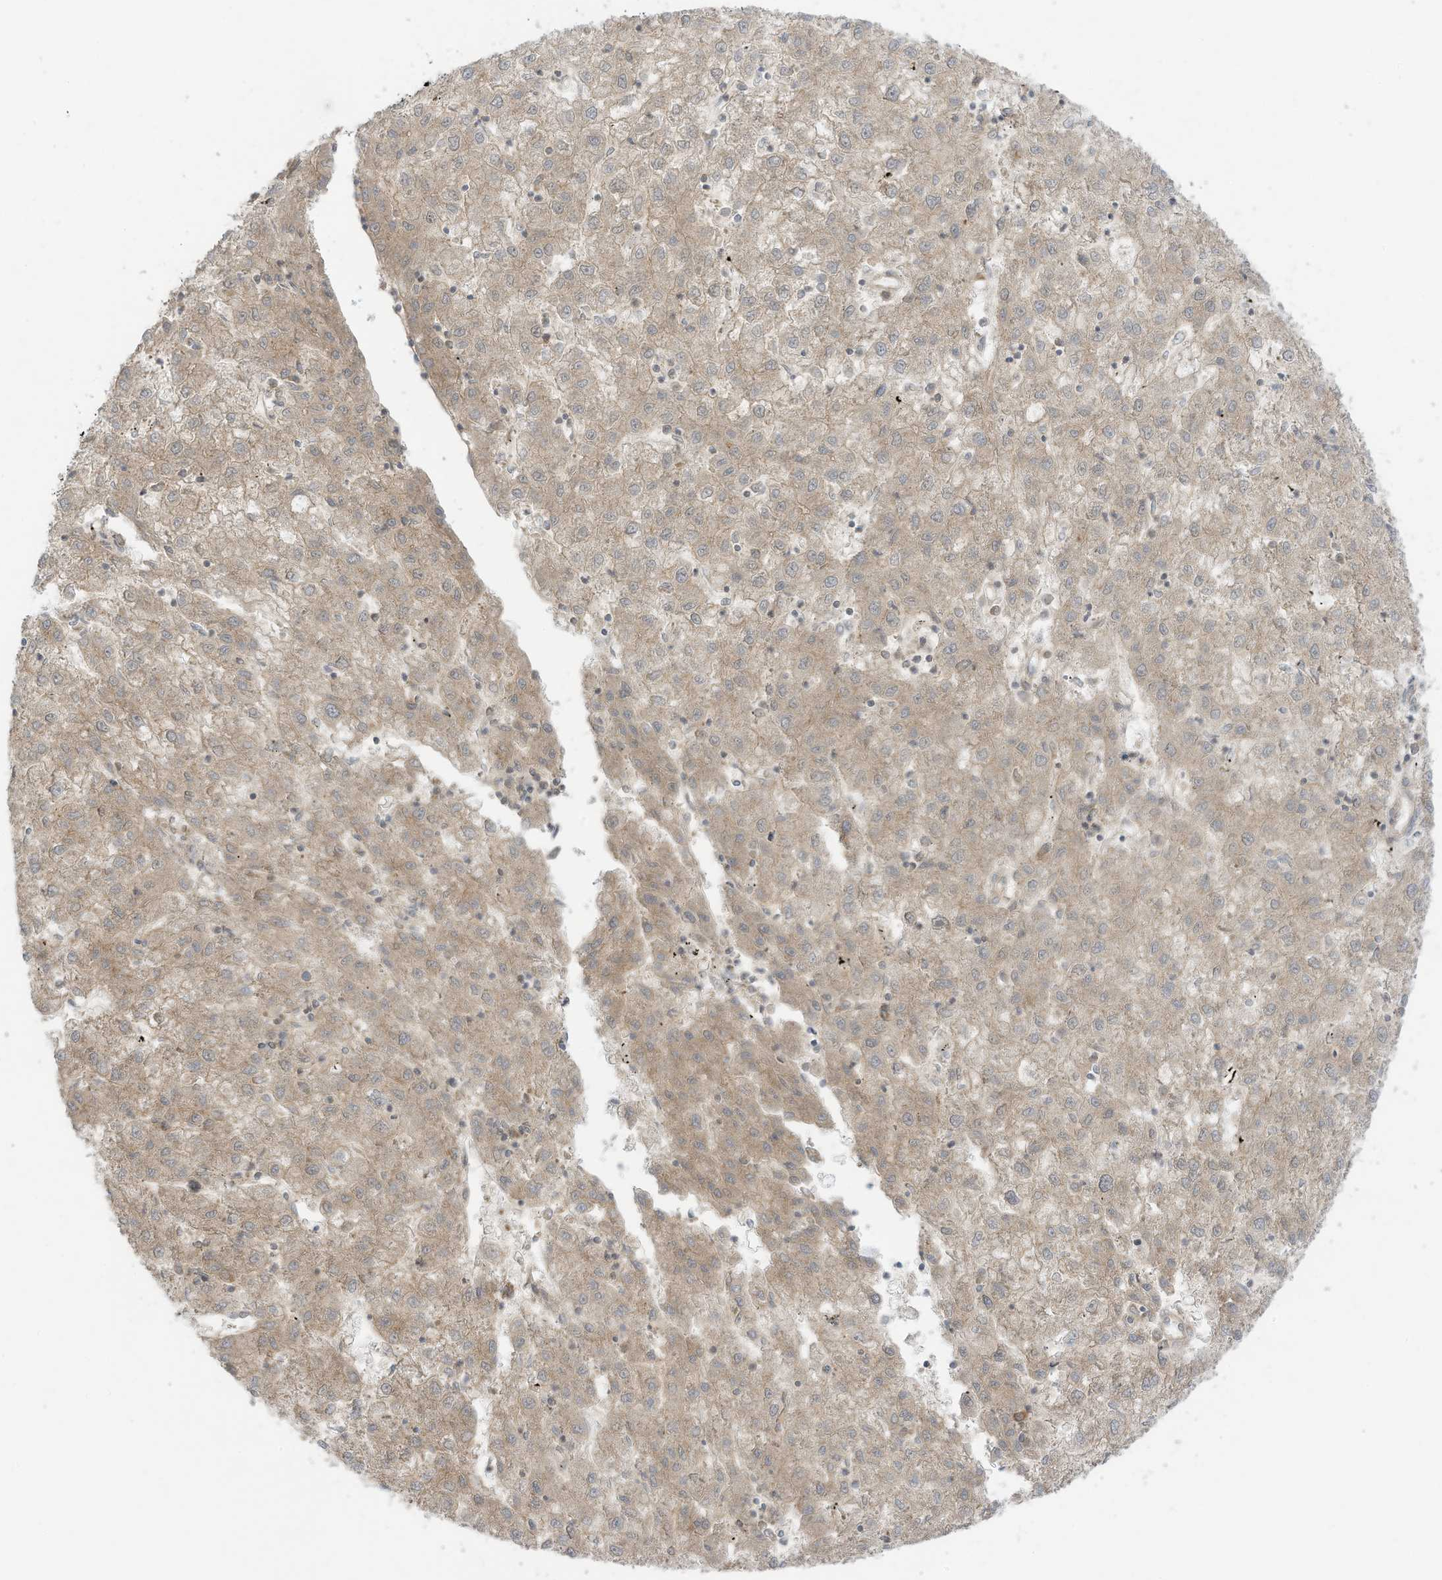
{"staining": {"intensity": "weak", "quantity": ">75%", "location": "cytoplasmic/membranous"}, "tissue": "liver cancer", "cell_type": "Tumor cells", "image_type": "cancer", "snomed": [{"axis": "morphology", "description": "Carcinoma, Hepatocellular, NOS"}, {"axis": "topography", "description": "Liver"}], "caption": "Tumor cells show low levels of weak cytoplasmic/membranous expression in approximately >75% of cells in liver cancer (hepatocellular carcinoma).", "gene": "REPS1", "patient": {"sex": "male", "age": 72}}